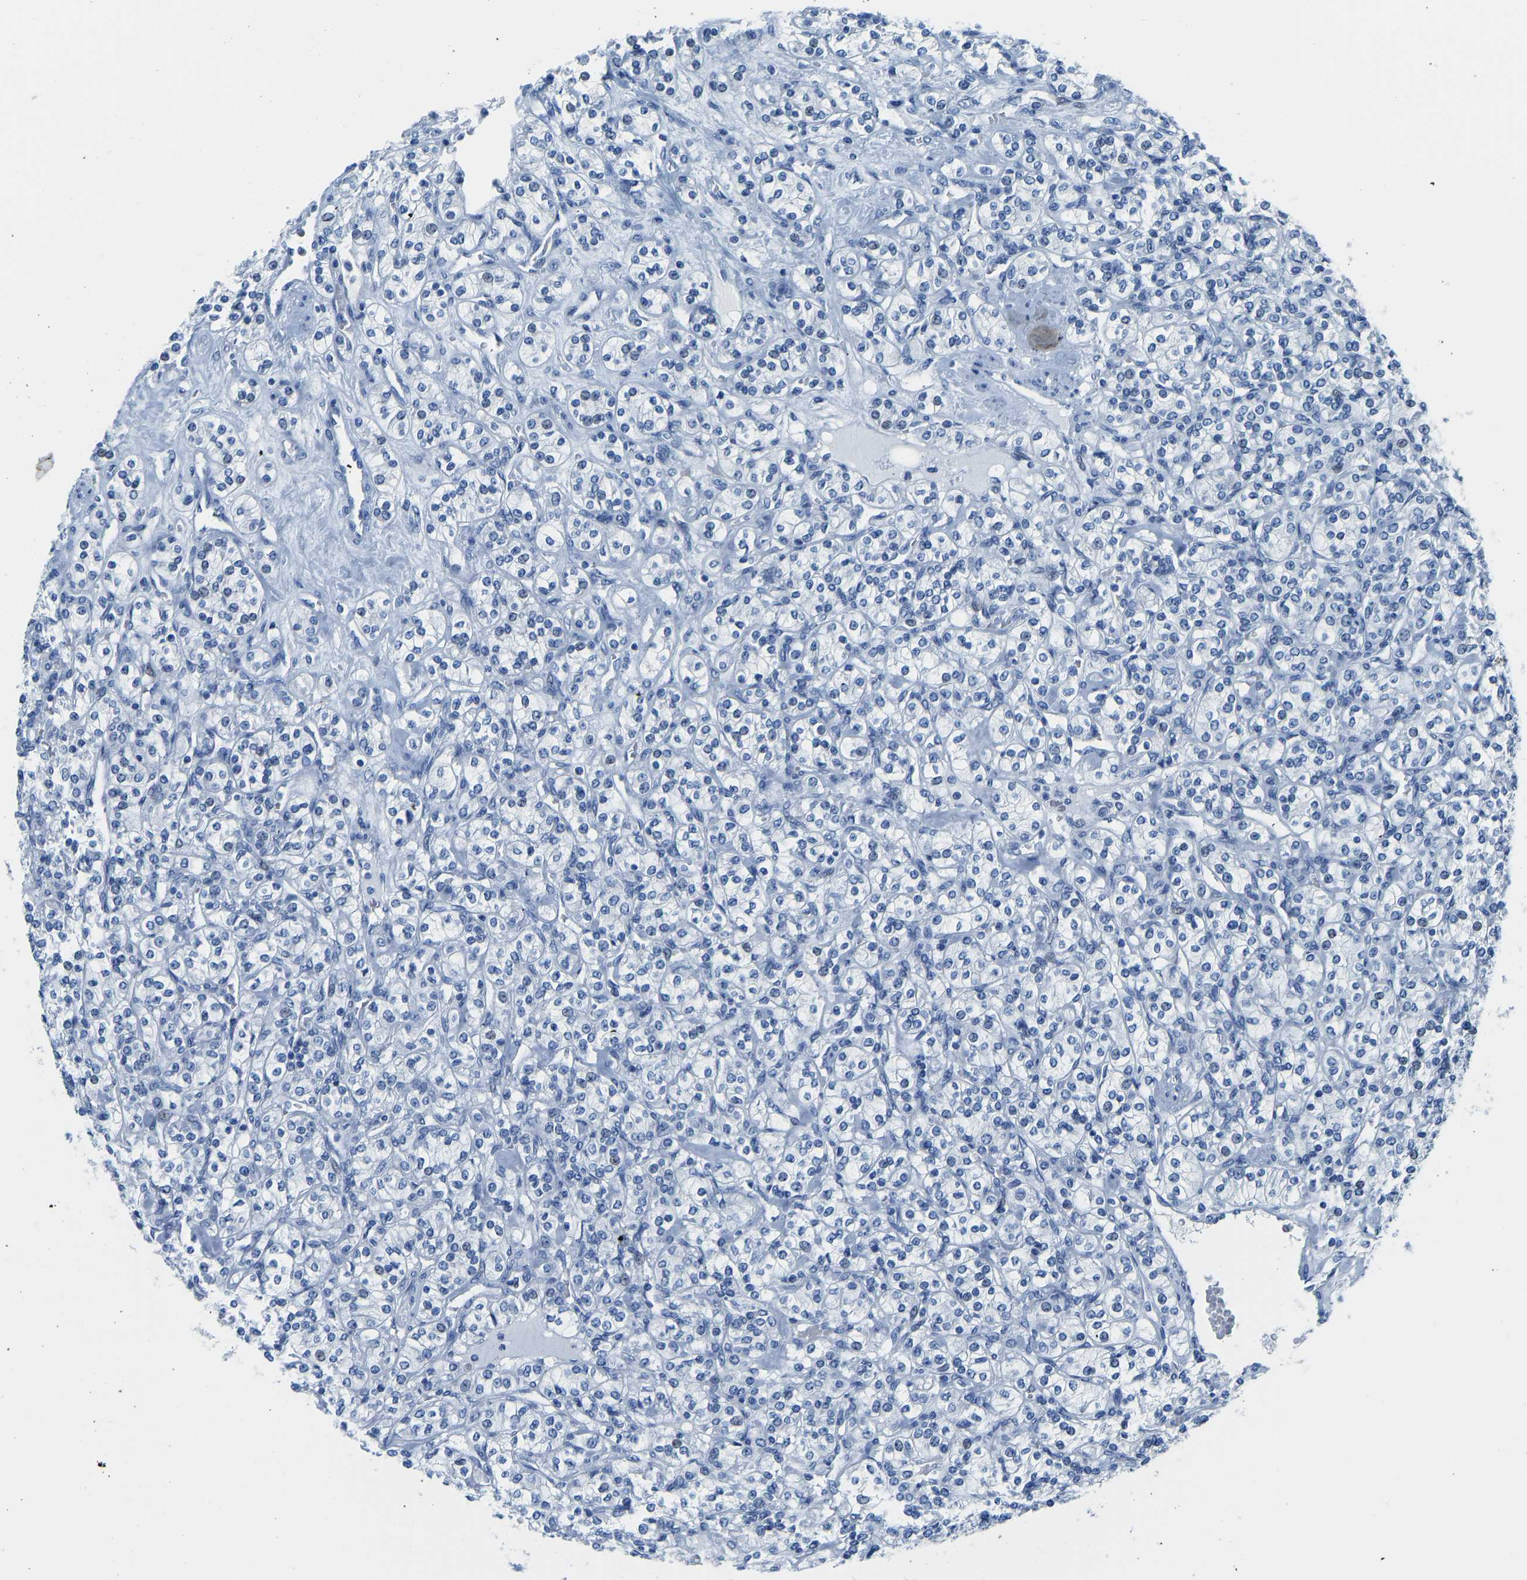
{"staining": {"intensity": "negative", "quantity": "none", "location": "none"}, "tissue": "renal cancer", "cell_type": "Tumor cells", "image_type": "cancer", "snomed": [{"axis": "morphology", "description": "Adenocarcinoma, NOS"}, {"axis": "topography", "description": "Kidney"}], "caption": "Immunohistochemical staining of renal cancer demonstrates no significant staining in tumor cells.", "gene": "SERPINB3", "patient": {"sex": "male", "age": 77}}